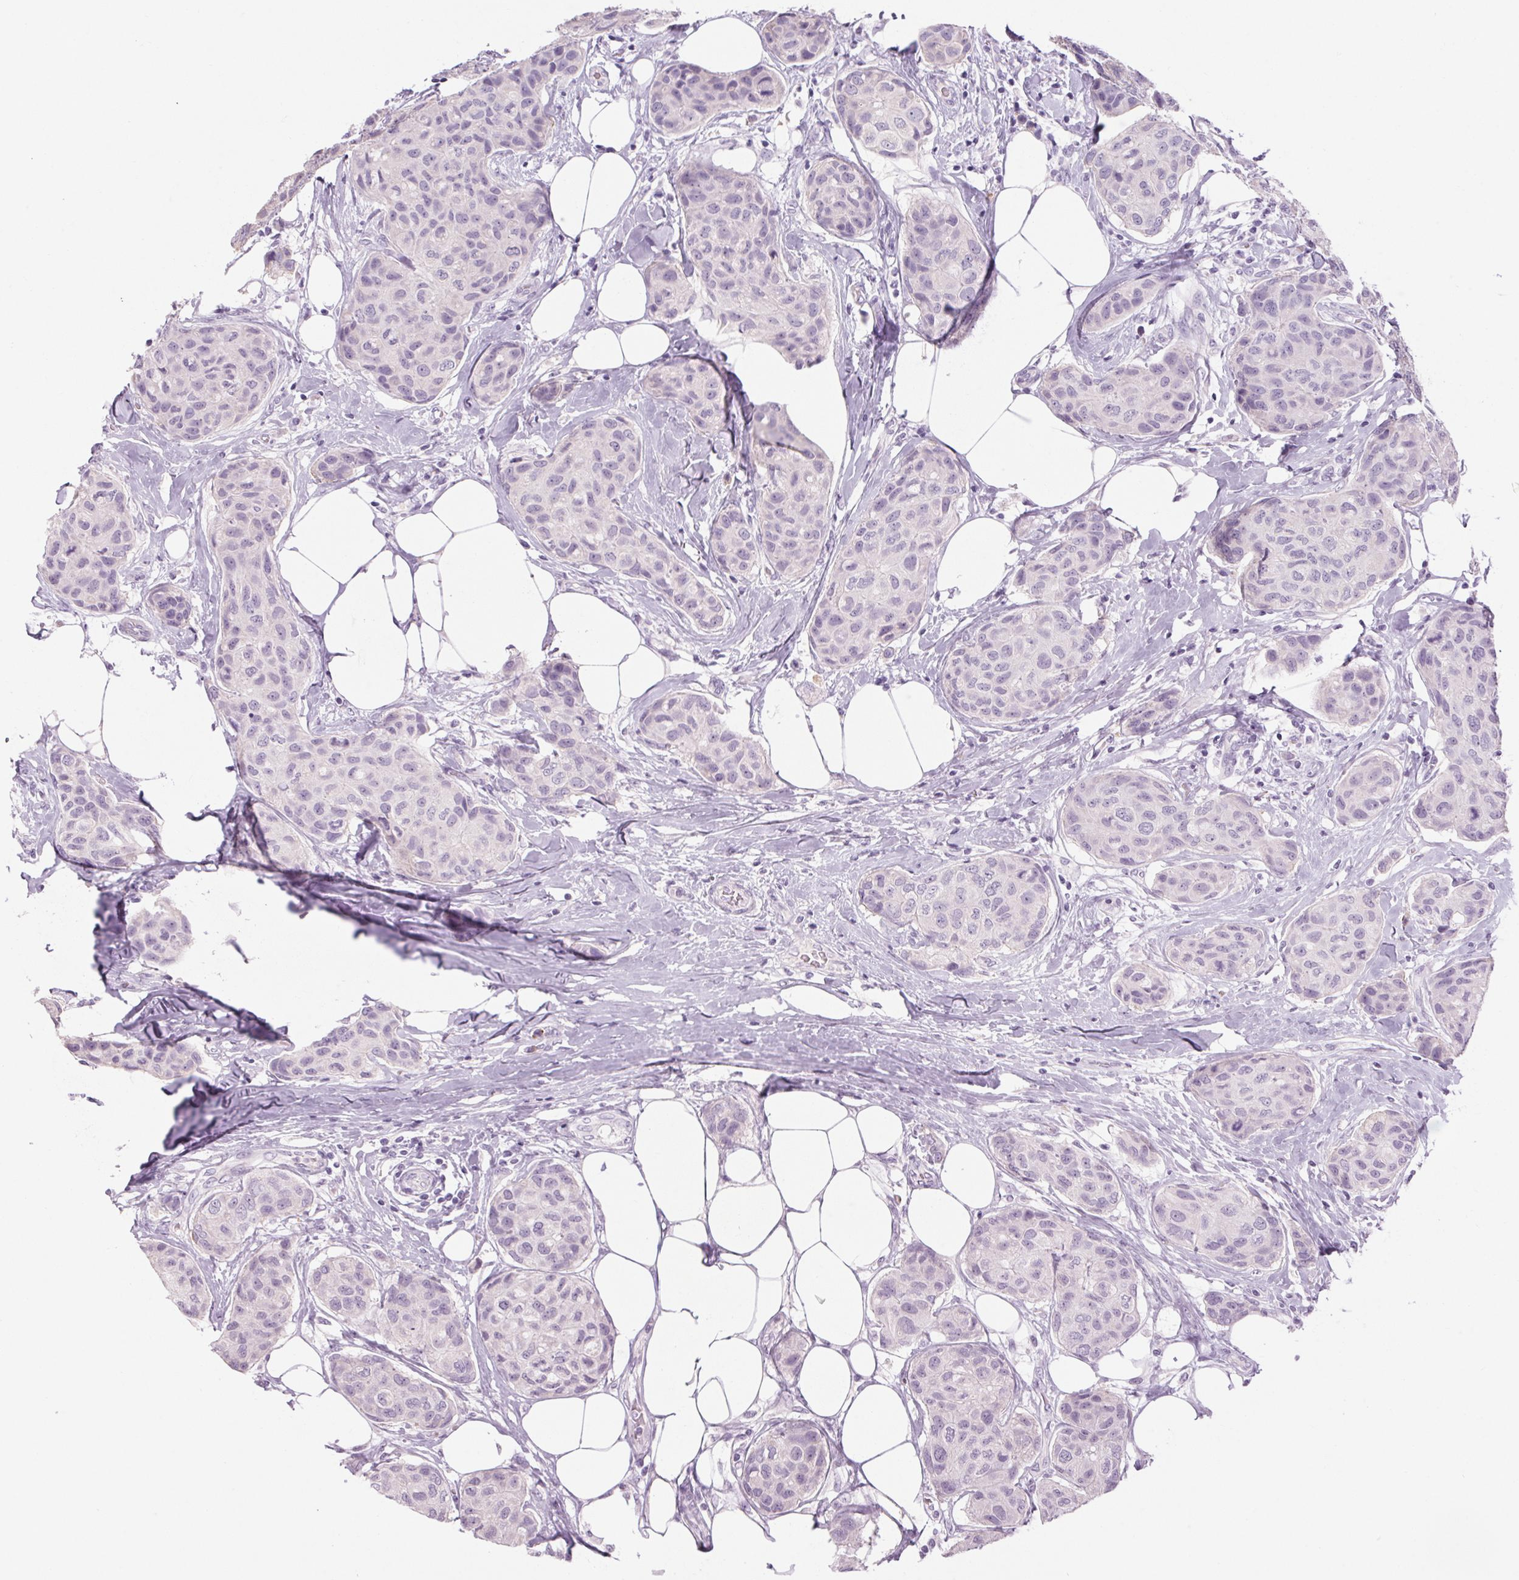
{"staining": {"intensity": "negative", "quantity": "none", "location": "none"}, "tissue": "breast cancer", "cell_type": "Tumor cells", "image_type": "cancer", "snomed": [{"axis": "morphology", "description": "Duct carcinoma"}, {"axis": "topography", "description": "Breast"}], "caption": "Breast cancer was stained to show a protein in brown. There is no significant staining in tumor cells.", "gene": "RPTN", "patient": {"sex": "female", "age": 80}}